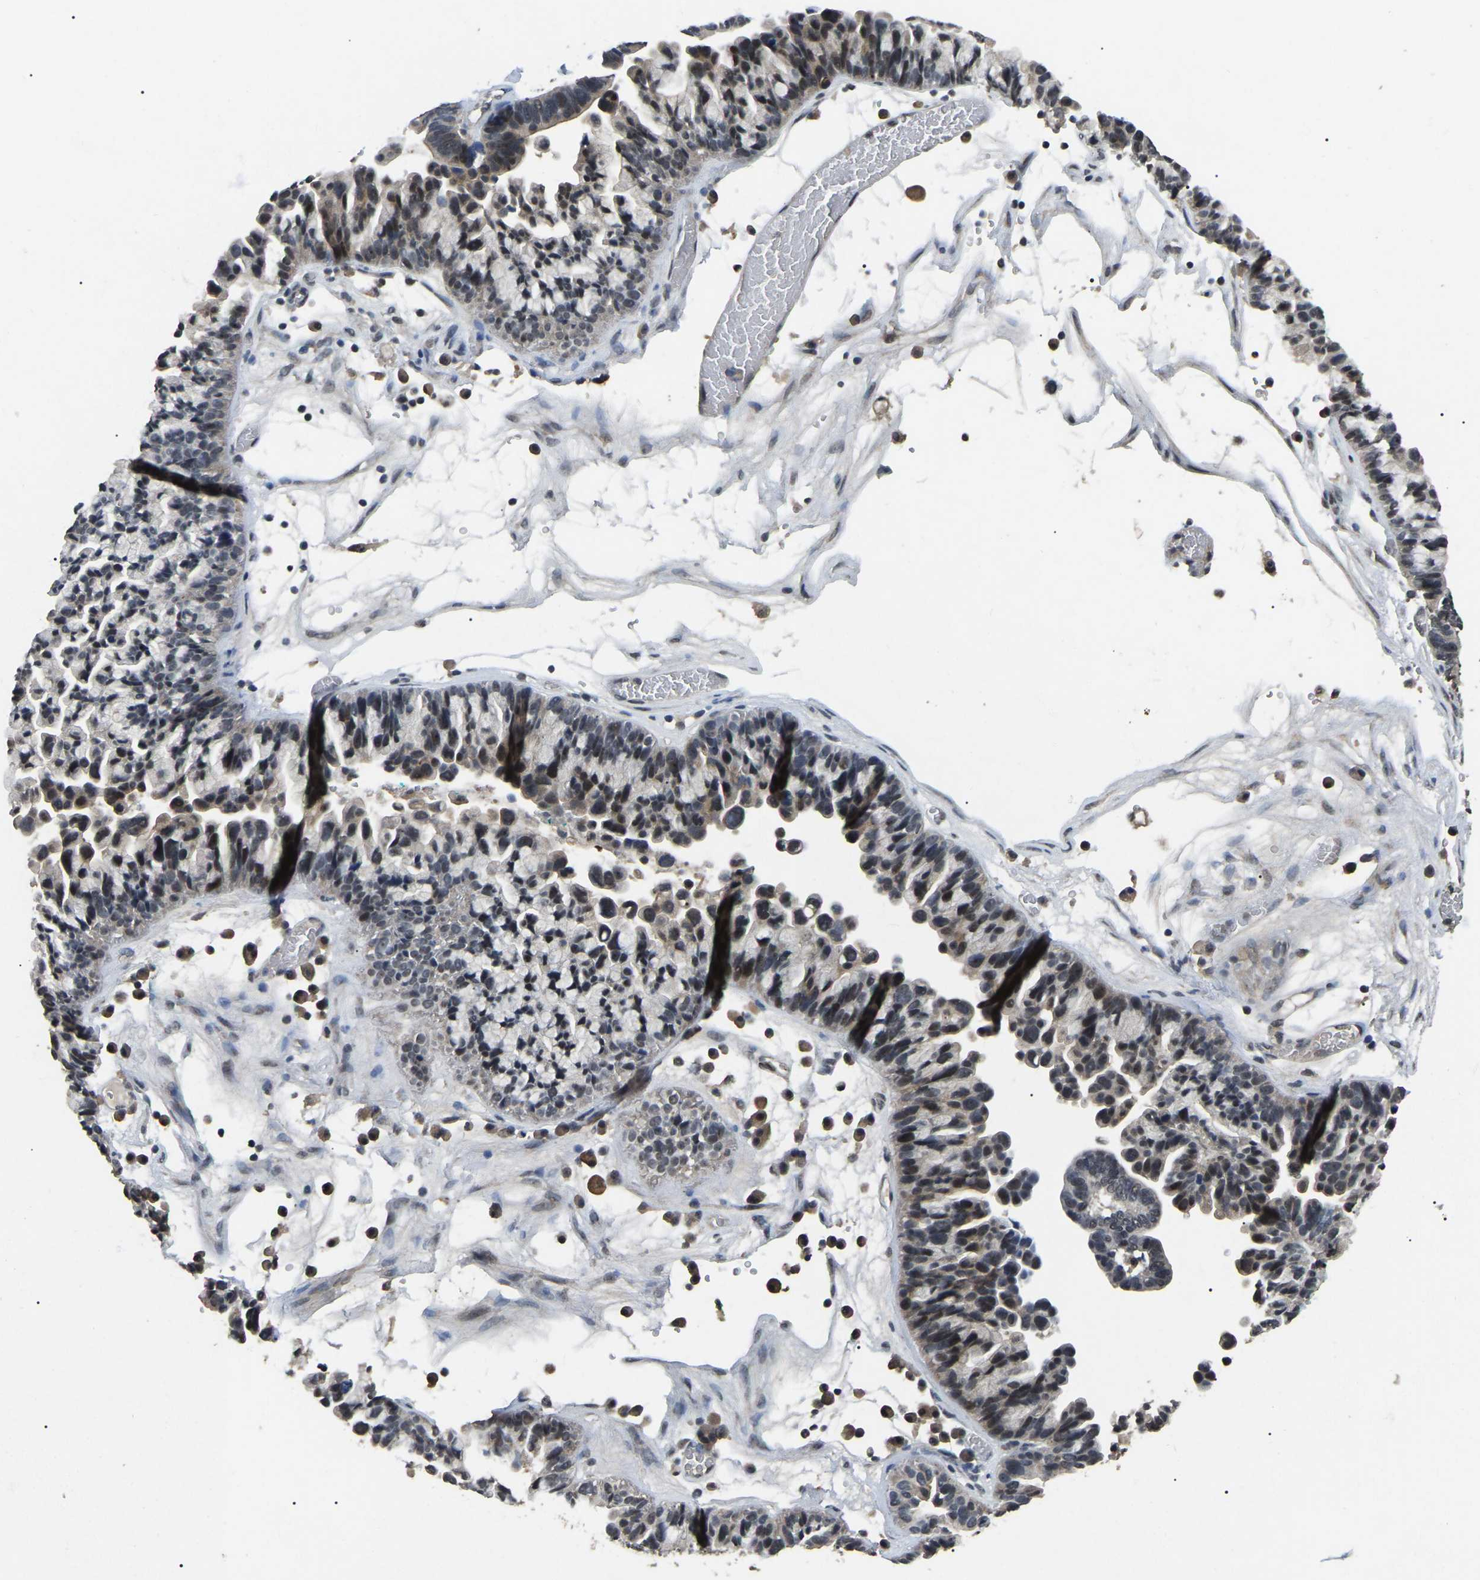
{"staining": {"intensity": "moderate", "quantity": "<25%", "location": "nuclear"}, "tissue": "ovarian cancer", "cell_type": "Tumor cells", "image_type": "cancer", "snomed": [{"axis": "morphology", "description": "Cystadenocarcinoma, serous, NOS"}, {"axis": "topography", "description": "Ovary"}], "caption": "Moderate nuclear protein expression is present in approximately <25% of tumor cells in ovarian serous cystadenocarcinoma.", "gene": "PPM1E", "patient": {"sex": "female", "age": 56}}